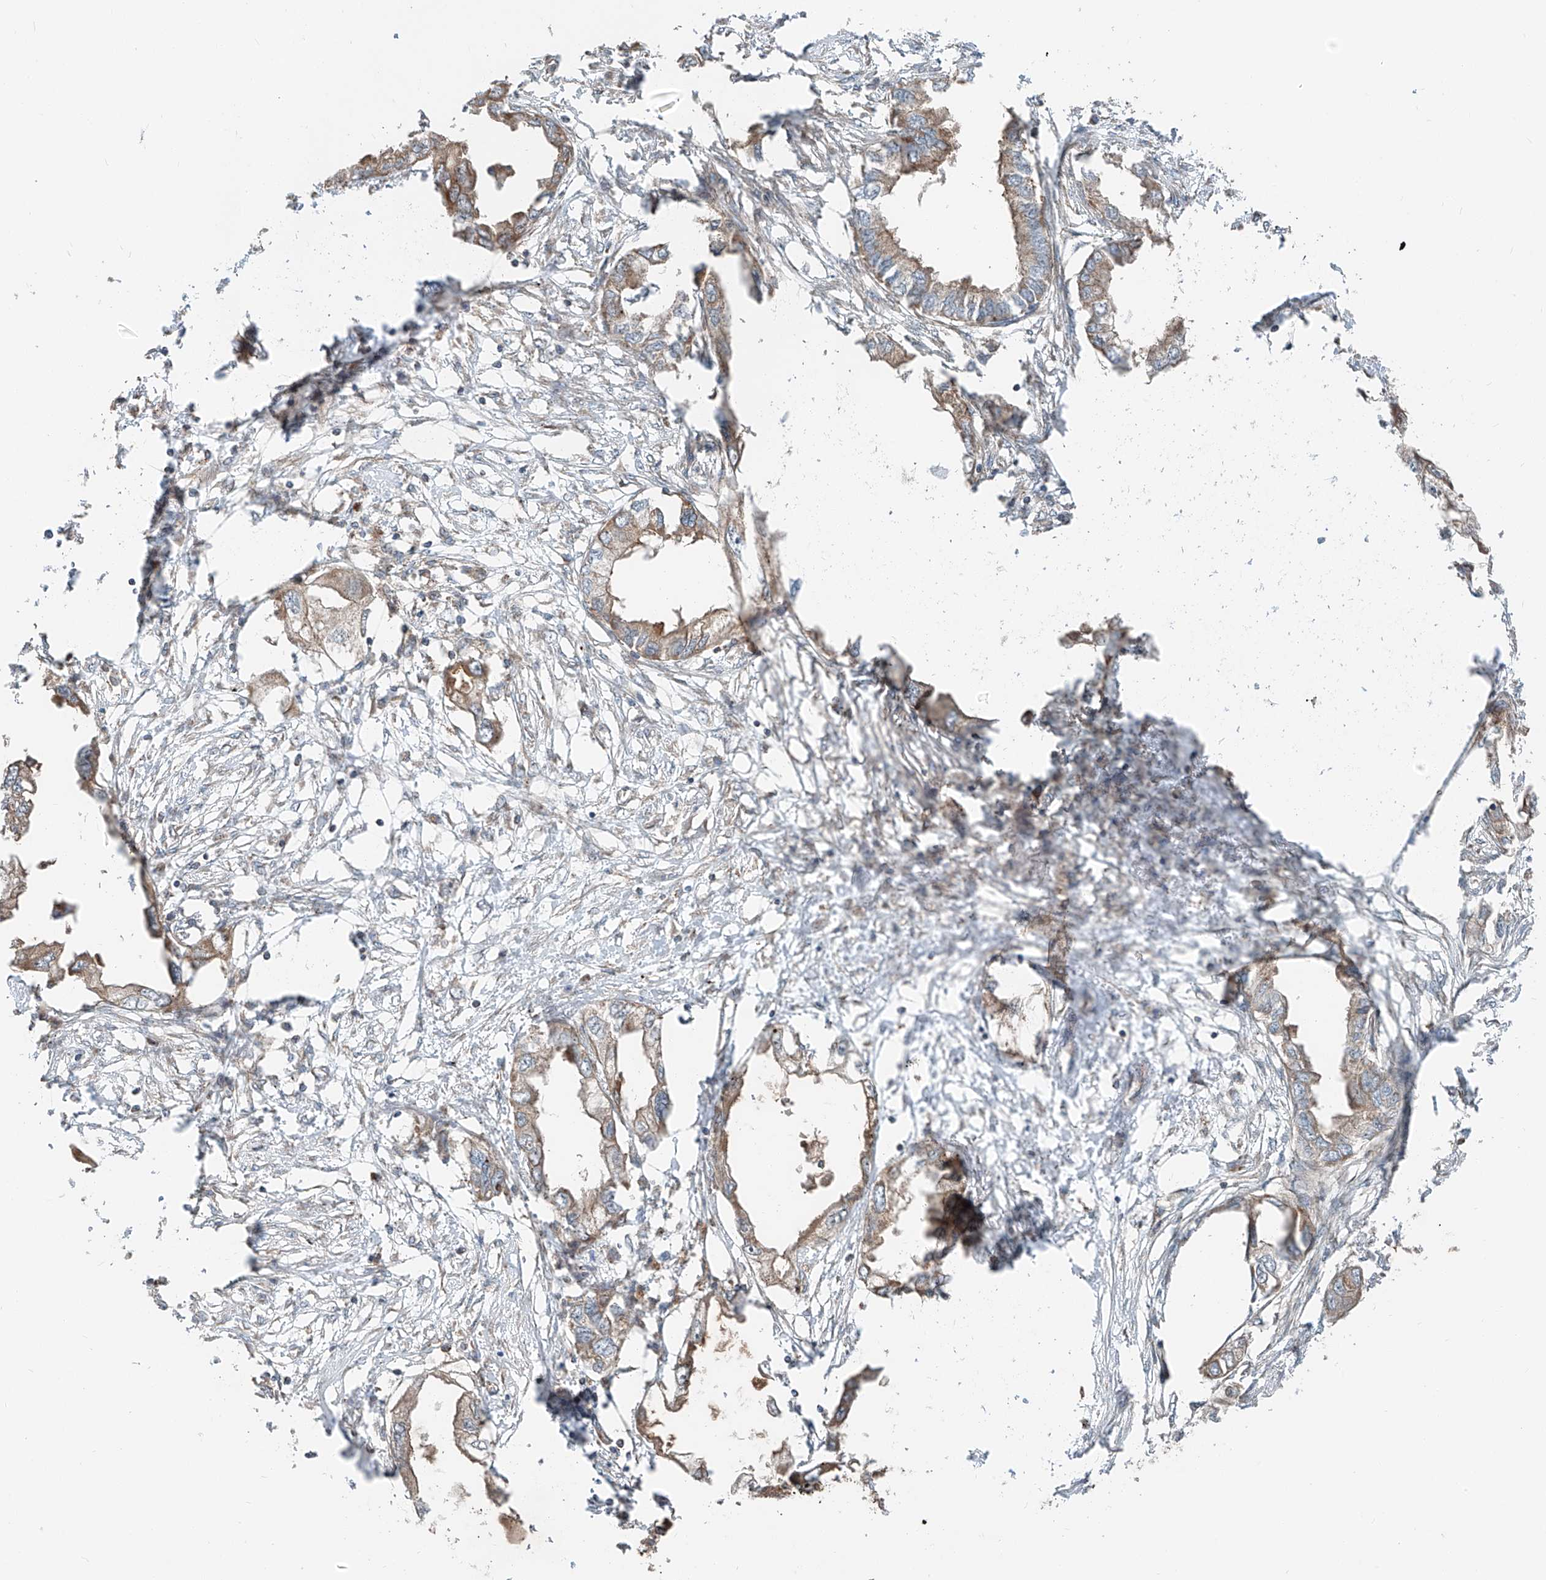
{"staining": {"intensity": "moderate", "quantity": ">75%", "location": "cytoplasmic/membranous"}, "tissue": "endometrial cancer", "cell_type": "Tumor cells", "image_type": "cancer", "snomed": [{"axis": "morphology", "description": "Adenocarcinoma, NOS"}, {"axis": "morphology", "description": "Adenocarcinoma, metastatic, NOS"}, {"axis": "topography", "description": "Adipose tissue"}, {"axis": "topography", "description": "Endometrium"}], "caption": "Protein analysis of endometrial cancer (metastatic adenocarcinoma) tissue exhibits moderate cytoplasmic/membranous staining in approximately >75% of tumor cells.", "gene": "CEP162", "patient": {"sex": "female", "age": 67}}